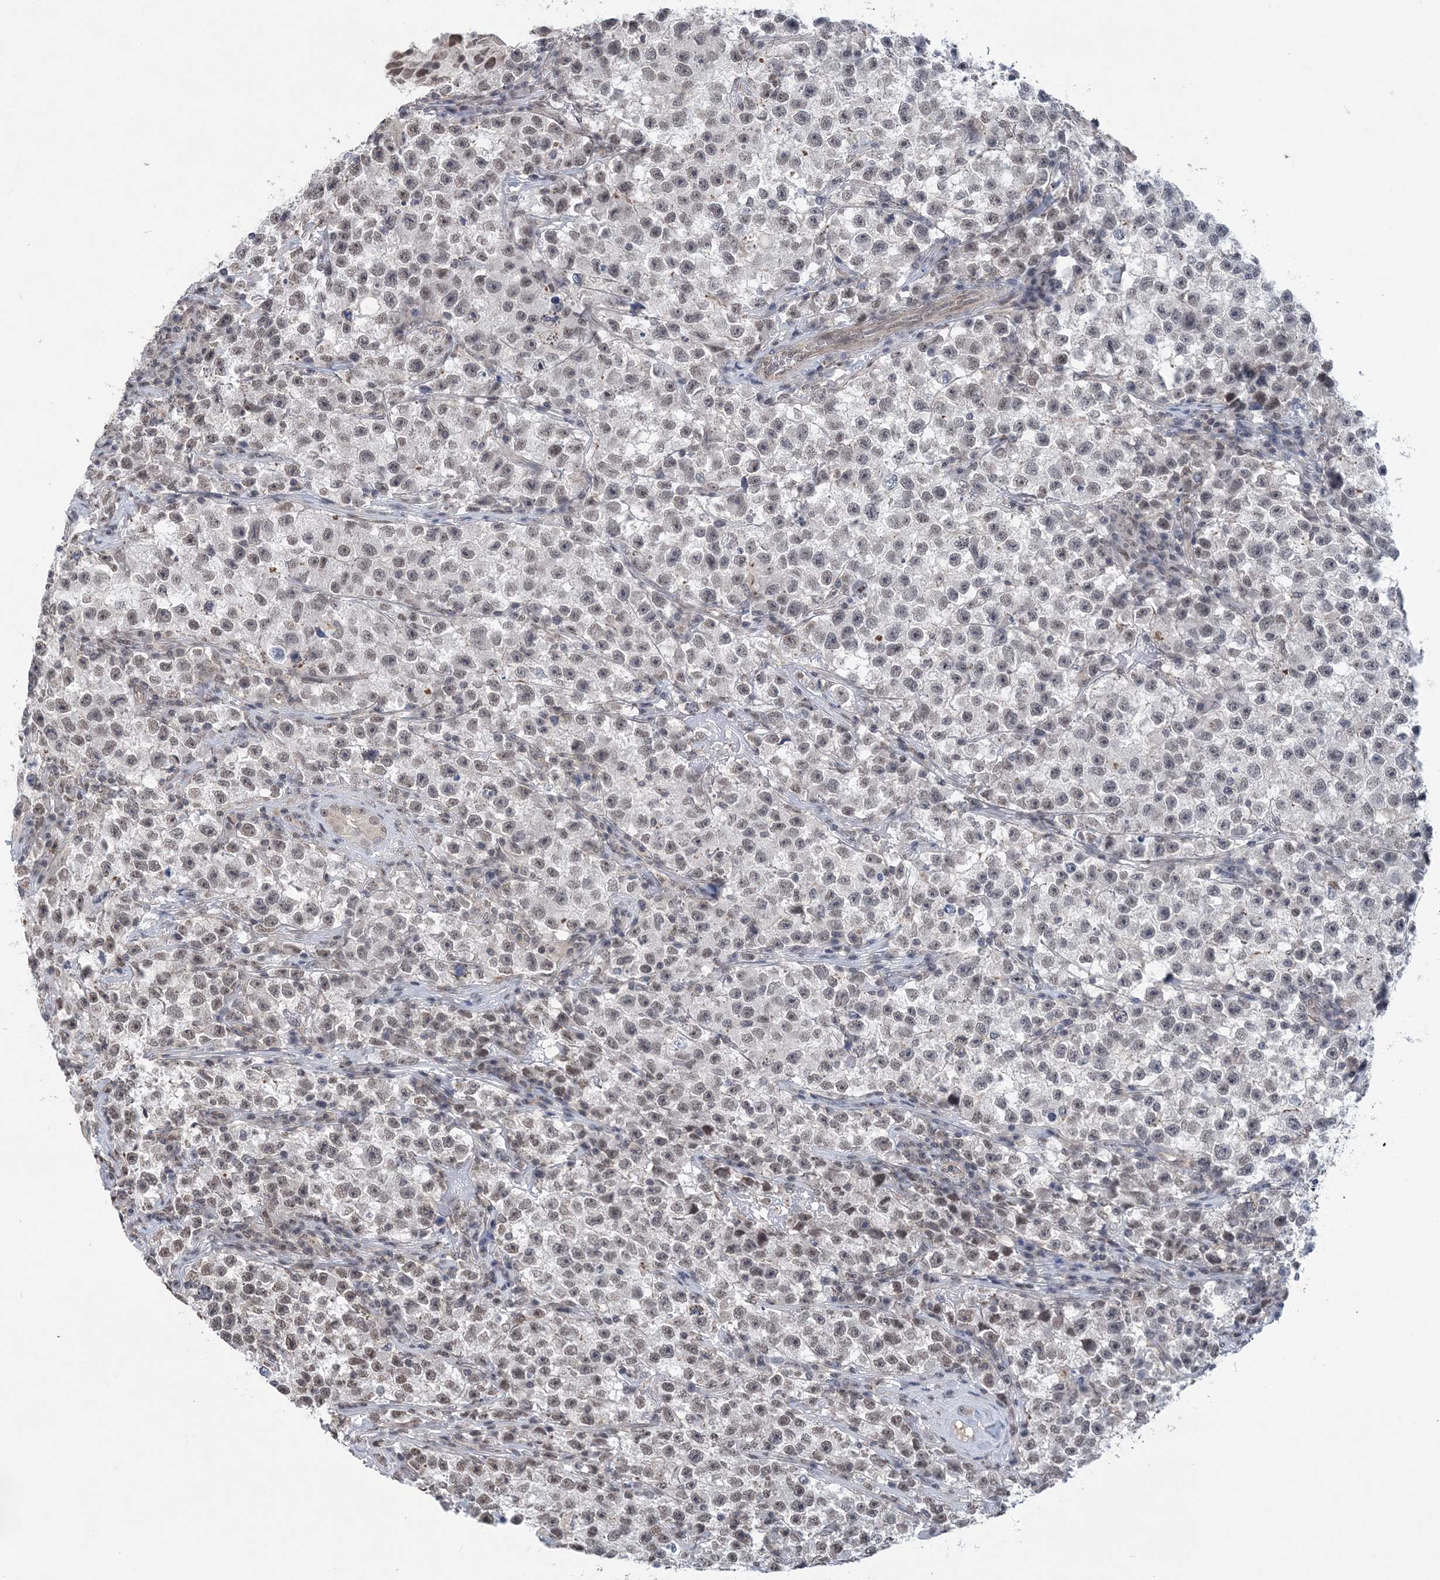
{"staining": {"intensity": "weak", "quantity": ">75%", "location": "nuclear"}, "tissue": "testis cancer", "cell_type": "Tumor cells", "image_type": "cancer", "snomed": [{"axis": "morphology", "description": "Seminoma, NOS"}, {"axis": "topography", "description": "Testis"}], "caption": "Testis seminoma was stained to show a protein in brown. There is low levels of weak nuclear expression in approximately >75% of tumor cells. The protein is shown in brown color, while the nuclei are stained blue.", "gene": "CCDC152", "patient": {"sex": "male", "age": 22}}